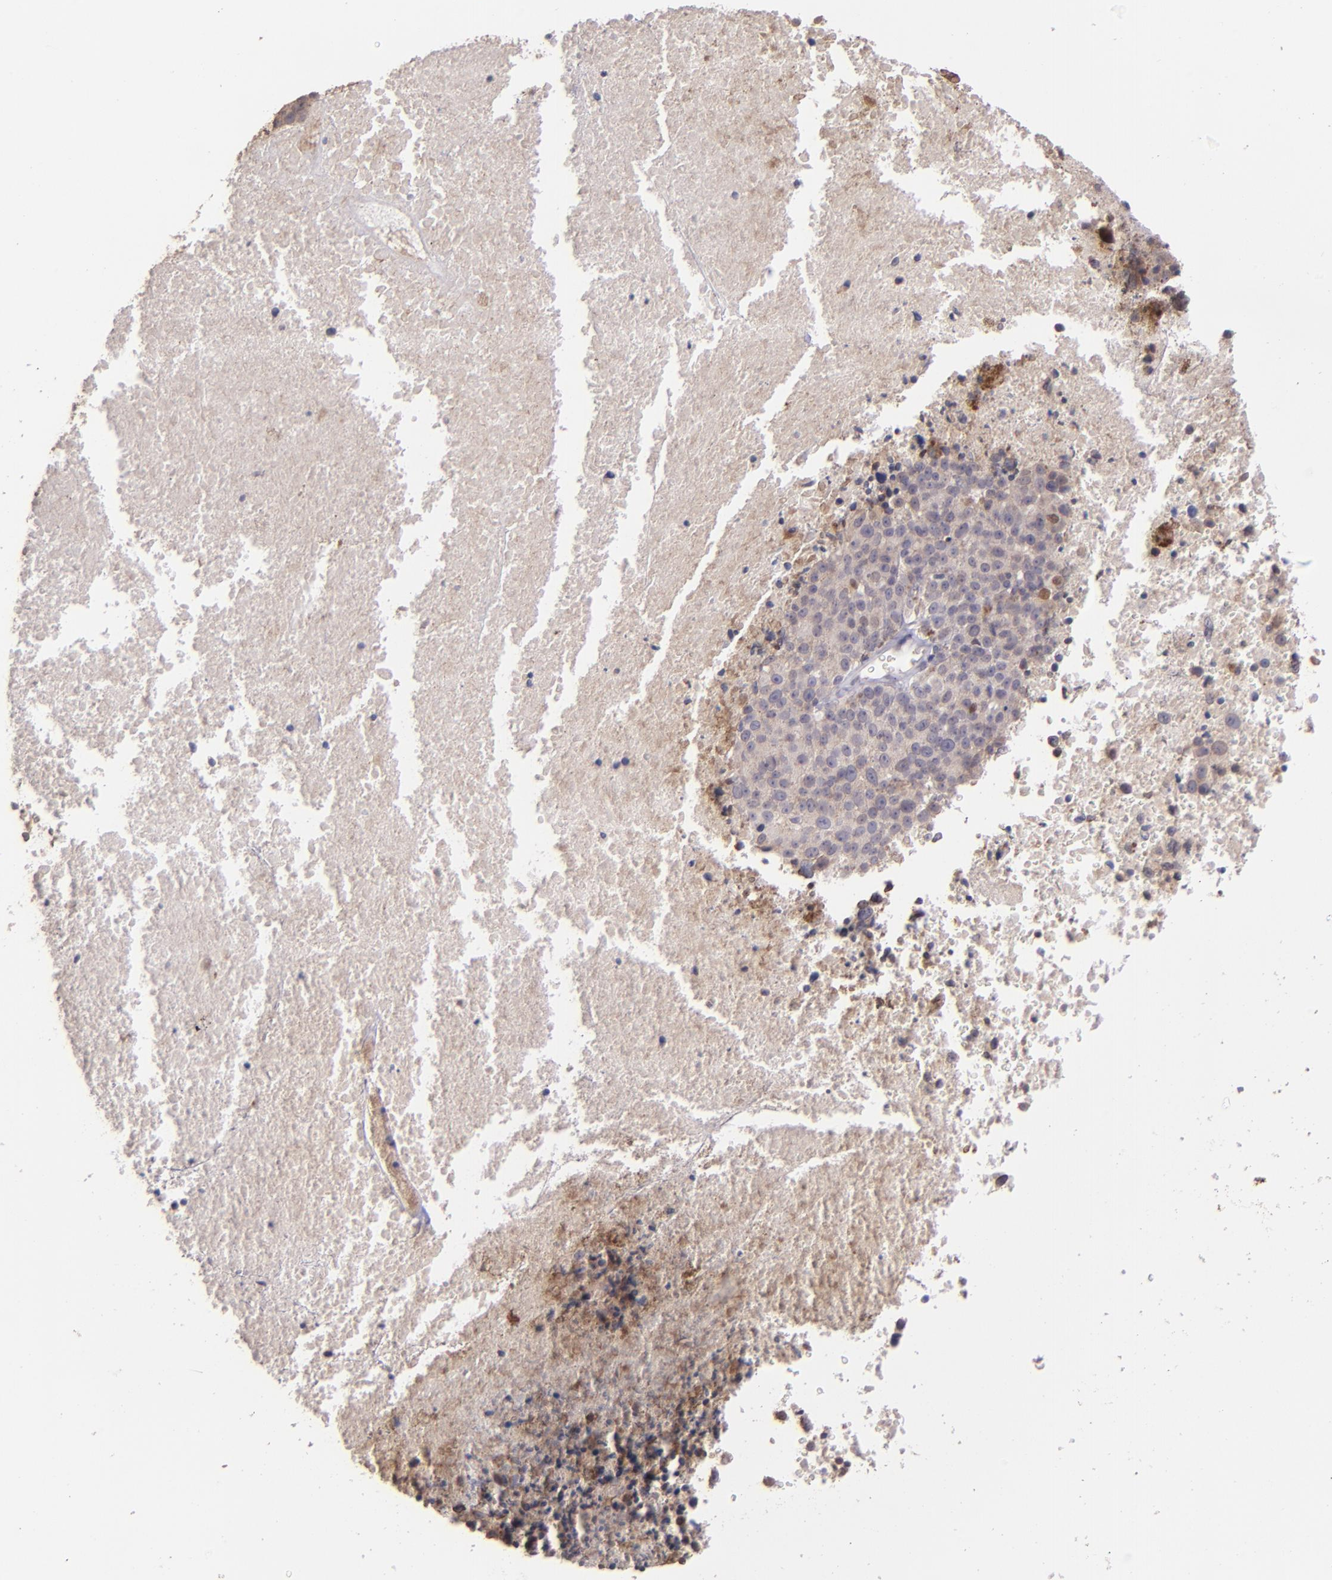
{"staining": {"intensity": "moderate", "quantity": ">75%", "location": "cytoplasmic/membranous"}, "tissue": "melanoma", "cell_type": "Tumor cells", "image_type": "cancer", "snomed": [{"axis": "morphology", "description": "Malignant melanoma, Metastatic site"}, {"axis": "topography", "description": "Cerebral cortex"}], "caption": "Approximately >75% of tumor cells in malignant melanoma (metastatic site) reveal moderate cytoplasmic/membranous protein positivity as visualized by brown immunohistochemical staining.", "gene": "NUP62CL", "patient": {"sex": "female", "age": 52}}